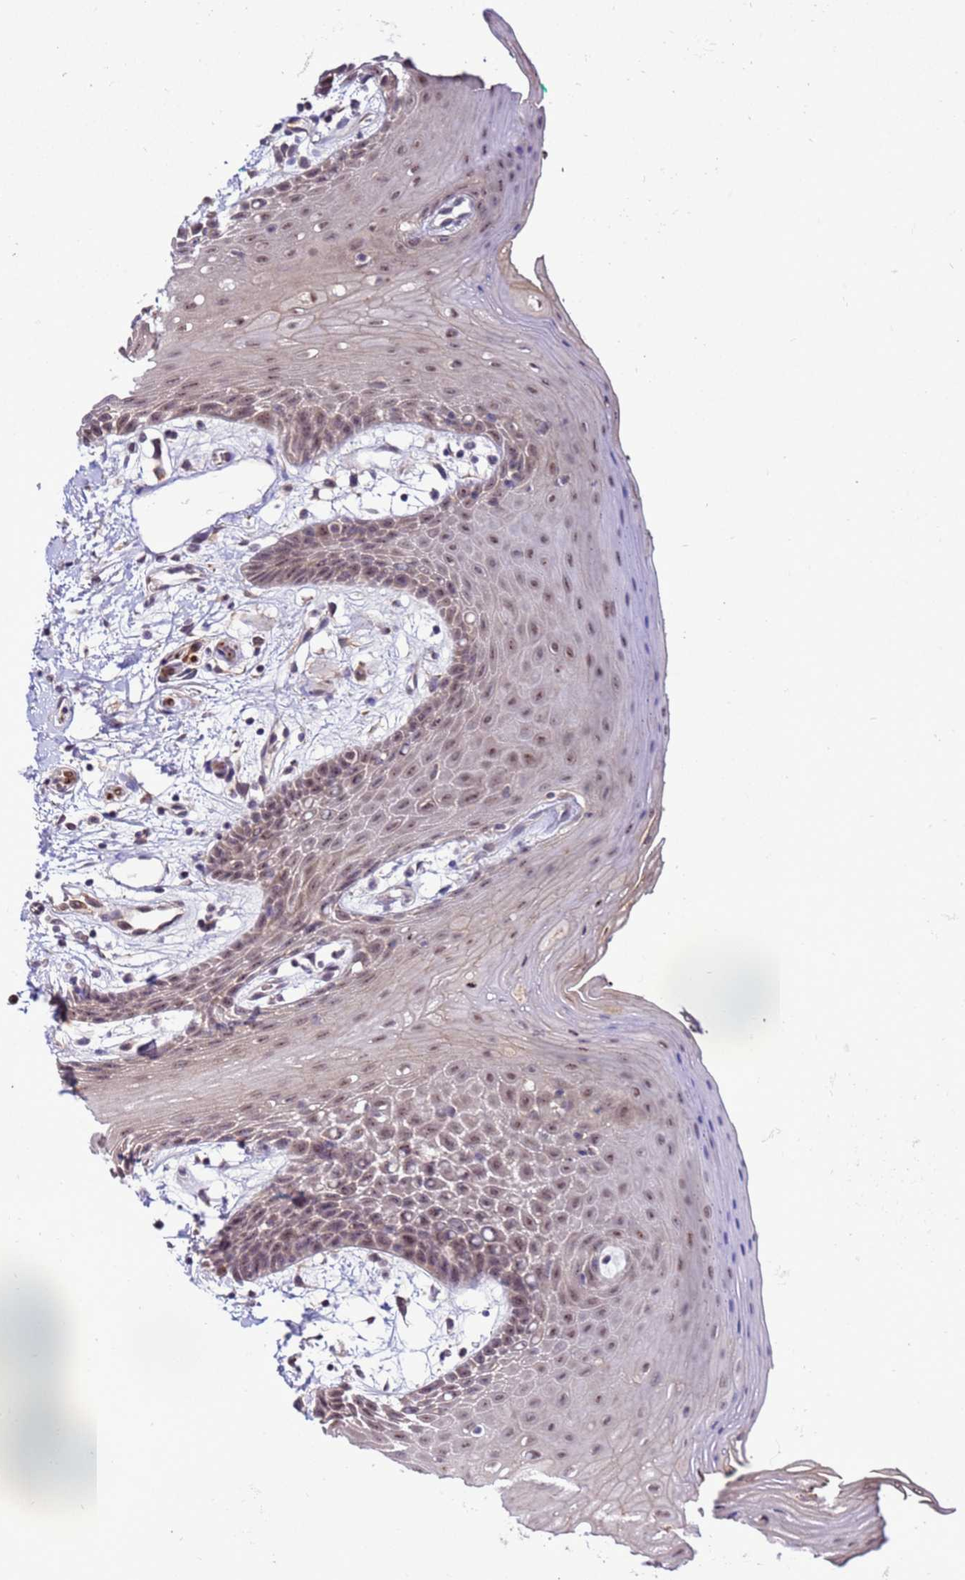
{"staining": {"intensity": "moderate", "quantity": ">75%", "location": "cytoplasmic/membranous,nuclear"}, "tissue": "oral mucosa", "cell_type": "Squamous epithelial cells", "image_type": "normal", "snomed": [{"axis": "morphology", "description": "Normal tissue, NOS"}, {"axis": "topography", "description": "Oral tissue"}, {"axis": "topography", "description": "Tounge, NOS"}], "caption": "An image showing moderate cytoplasmic/membranous,nuclear staining in about >75% of squamous epithelial cells in unremarkable oral mucosa, as visualized by brown immunohistochemical staining.", "gene": "GEN1", "patient": {"sex": "female", "age": 59}}